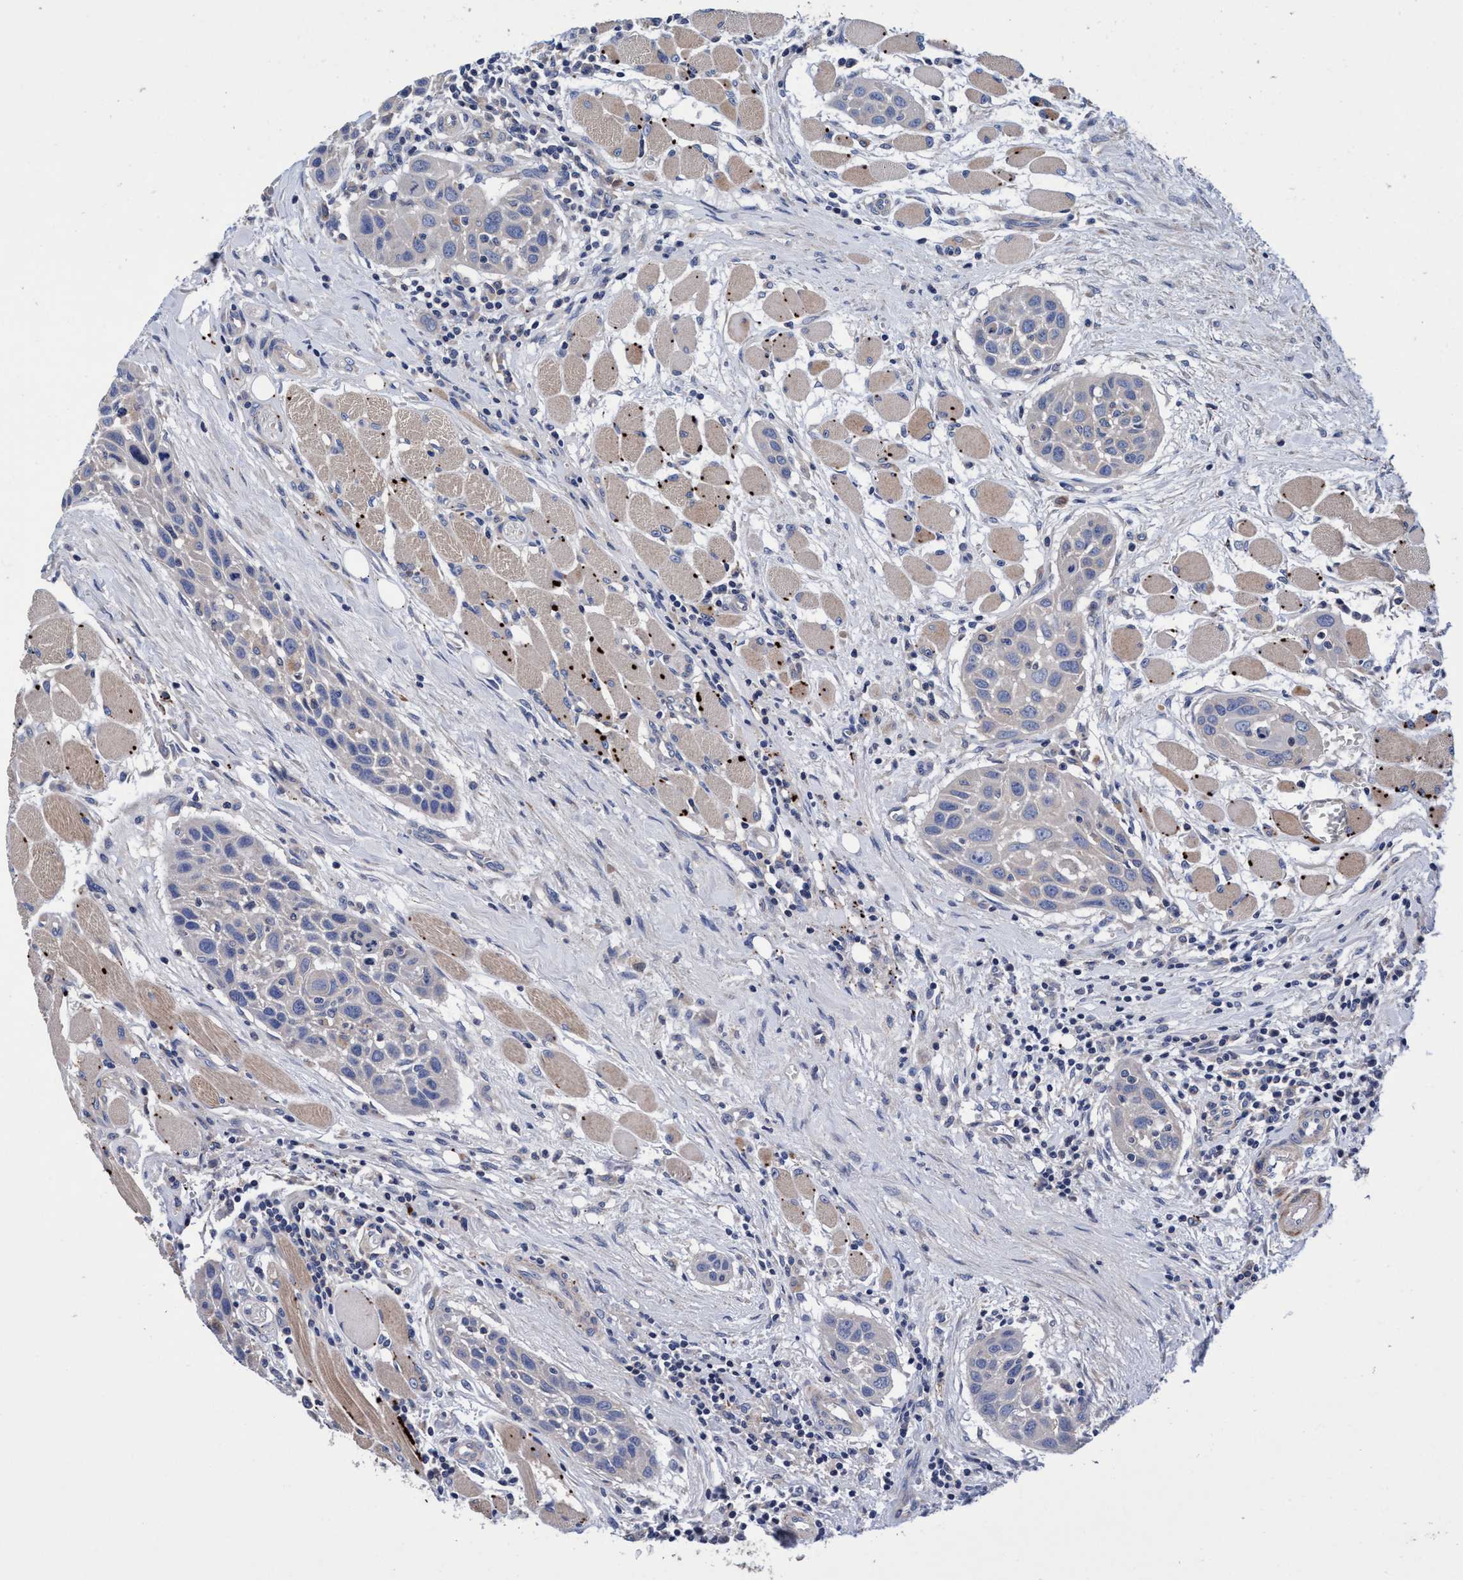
{"staining": {"intensity": "negative", "quantity": "none", "location": "none"}, "tissue": "head and neck cancer", "cell_type": "Tumor cells", "image_type": "cancer", "snomed": [{"axis": "morphology", "description": "Squamous cell carcinoma, NOS"}, {"axis": "topography", "description": "Oral tissue"}, {"axis": "topography", "description": "Head-Neck"}], "caption": "There is no significant positivity in tumor cells of head and neck squamous cell carcinoma. (Stains: DAB immunohistochemistry with hematoxylin counter stain, Microscopy: brightfield microscopy at high magnification).", "gene": "RNF208", "patient": {"sex": "female", "age": 50}}